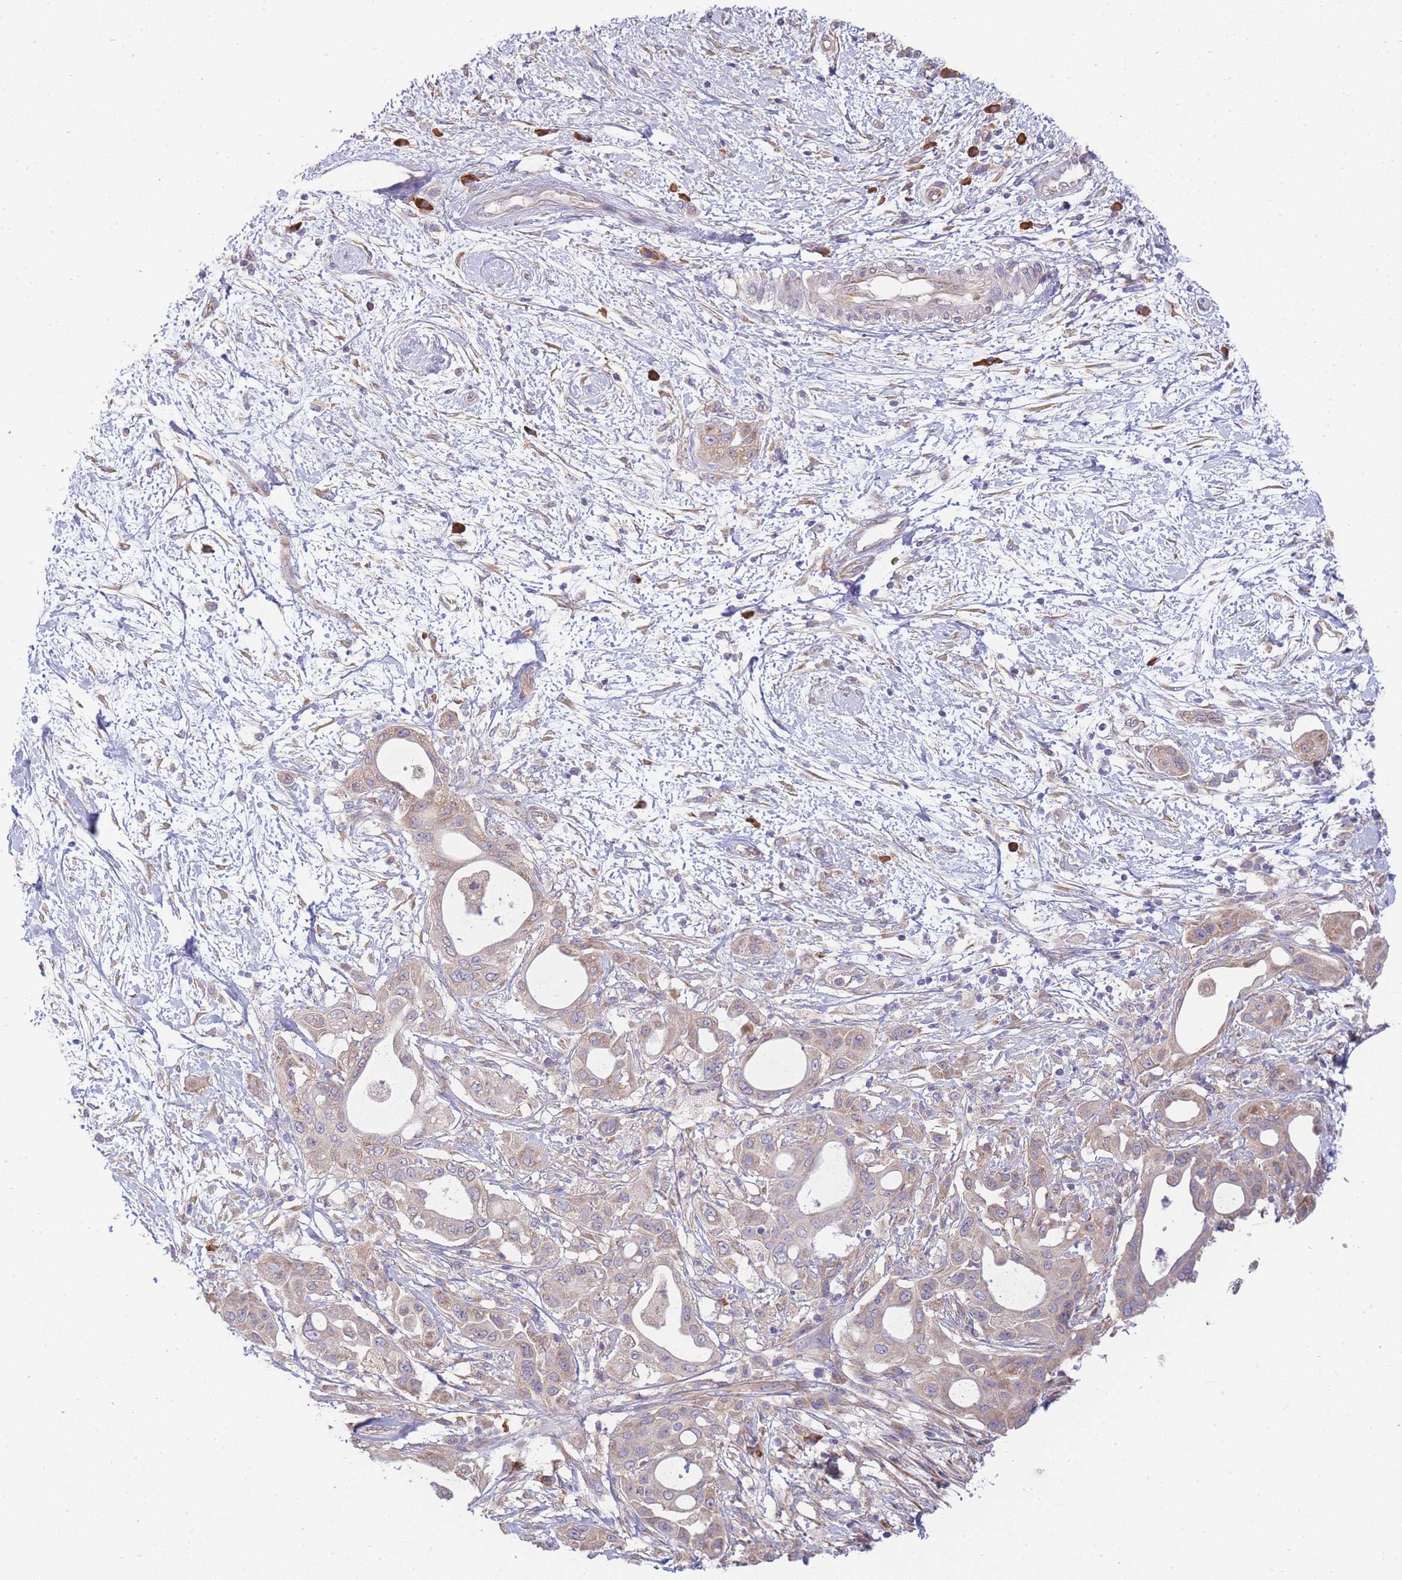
{"staining": {"intensity": "weak", "quantity": ">75%", "location": "cytoplasmic/membranous"}, "tissue": "pancreatic cancer", "cell_type": "Tumor cells", "image_type": "cancer", "snomed": [{"axis": "morphology", "description": "Adenocarcinoma, NOS"}, {"axis": "topography", "description": "Pancreas"}], "caption": "Pancreatic adenocarcinoma stained for a protein (brown) reveals weak cytoplasmic/membranous positive expression in about >75% of tumor cells.", "gene": "BEX1", "patient": {"sex": "male", "age": 68}}